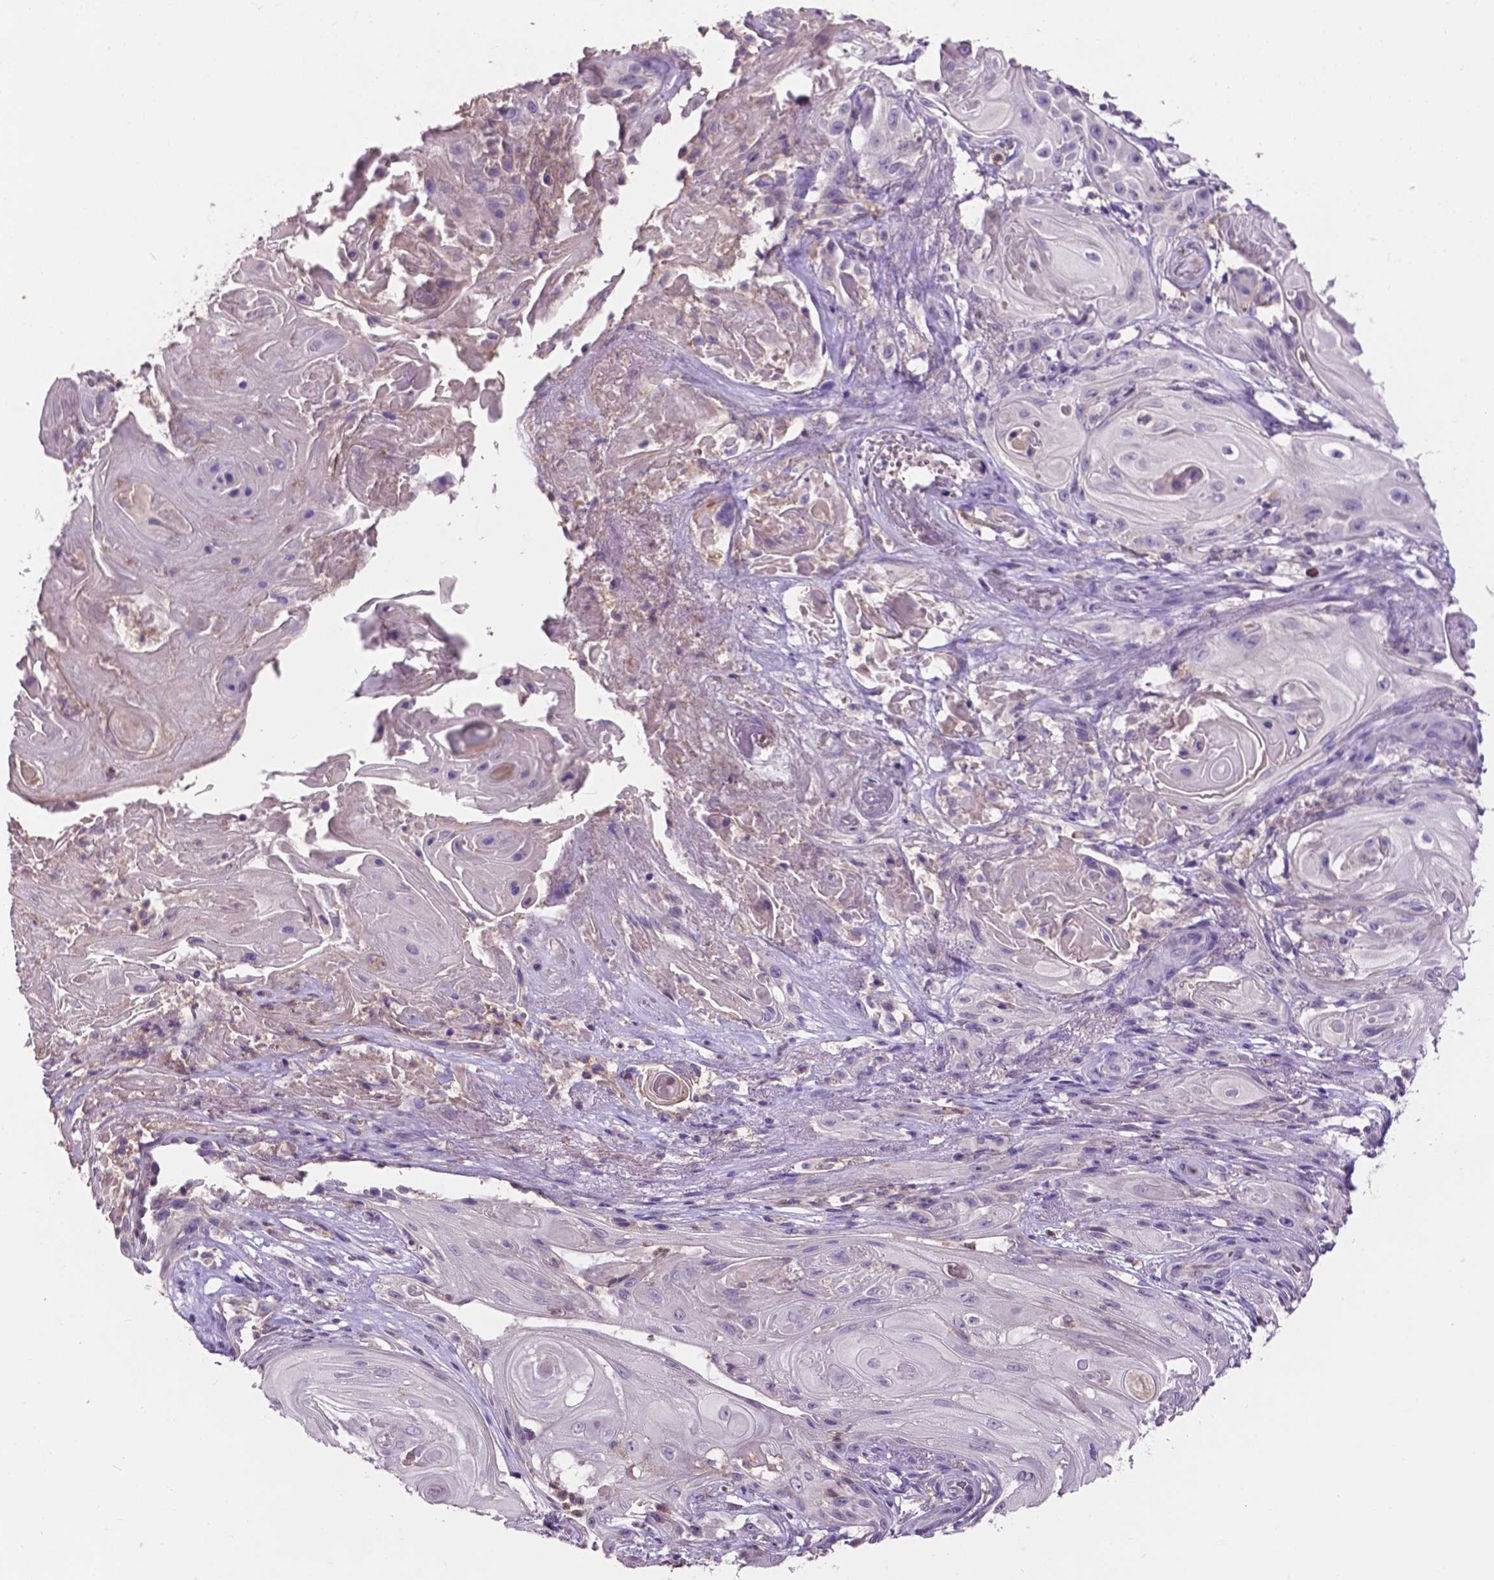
{"staining": {"intensity": "negative", "quantity": "none", "location": "none"}, "tissue": "skin cancer", "cell_type": "Tumor cells", "image_type": "cancer", "snomed": [{"axis": "morphology", "description": "Squamous cell carcinoma, NOS"}, {"axis": "topography", "description": "Skin"}], "caption": "An IHC image of skin cancer is shown. There is no staining in tumor cells of skin cancer. Brightfield microscopy of IHC stained with DAB (brown) and hematoxylin (blue), captured at high magnification.", "gene": "PLSCR1", "patient": {"sex": "male", "age": 62}}